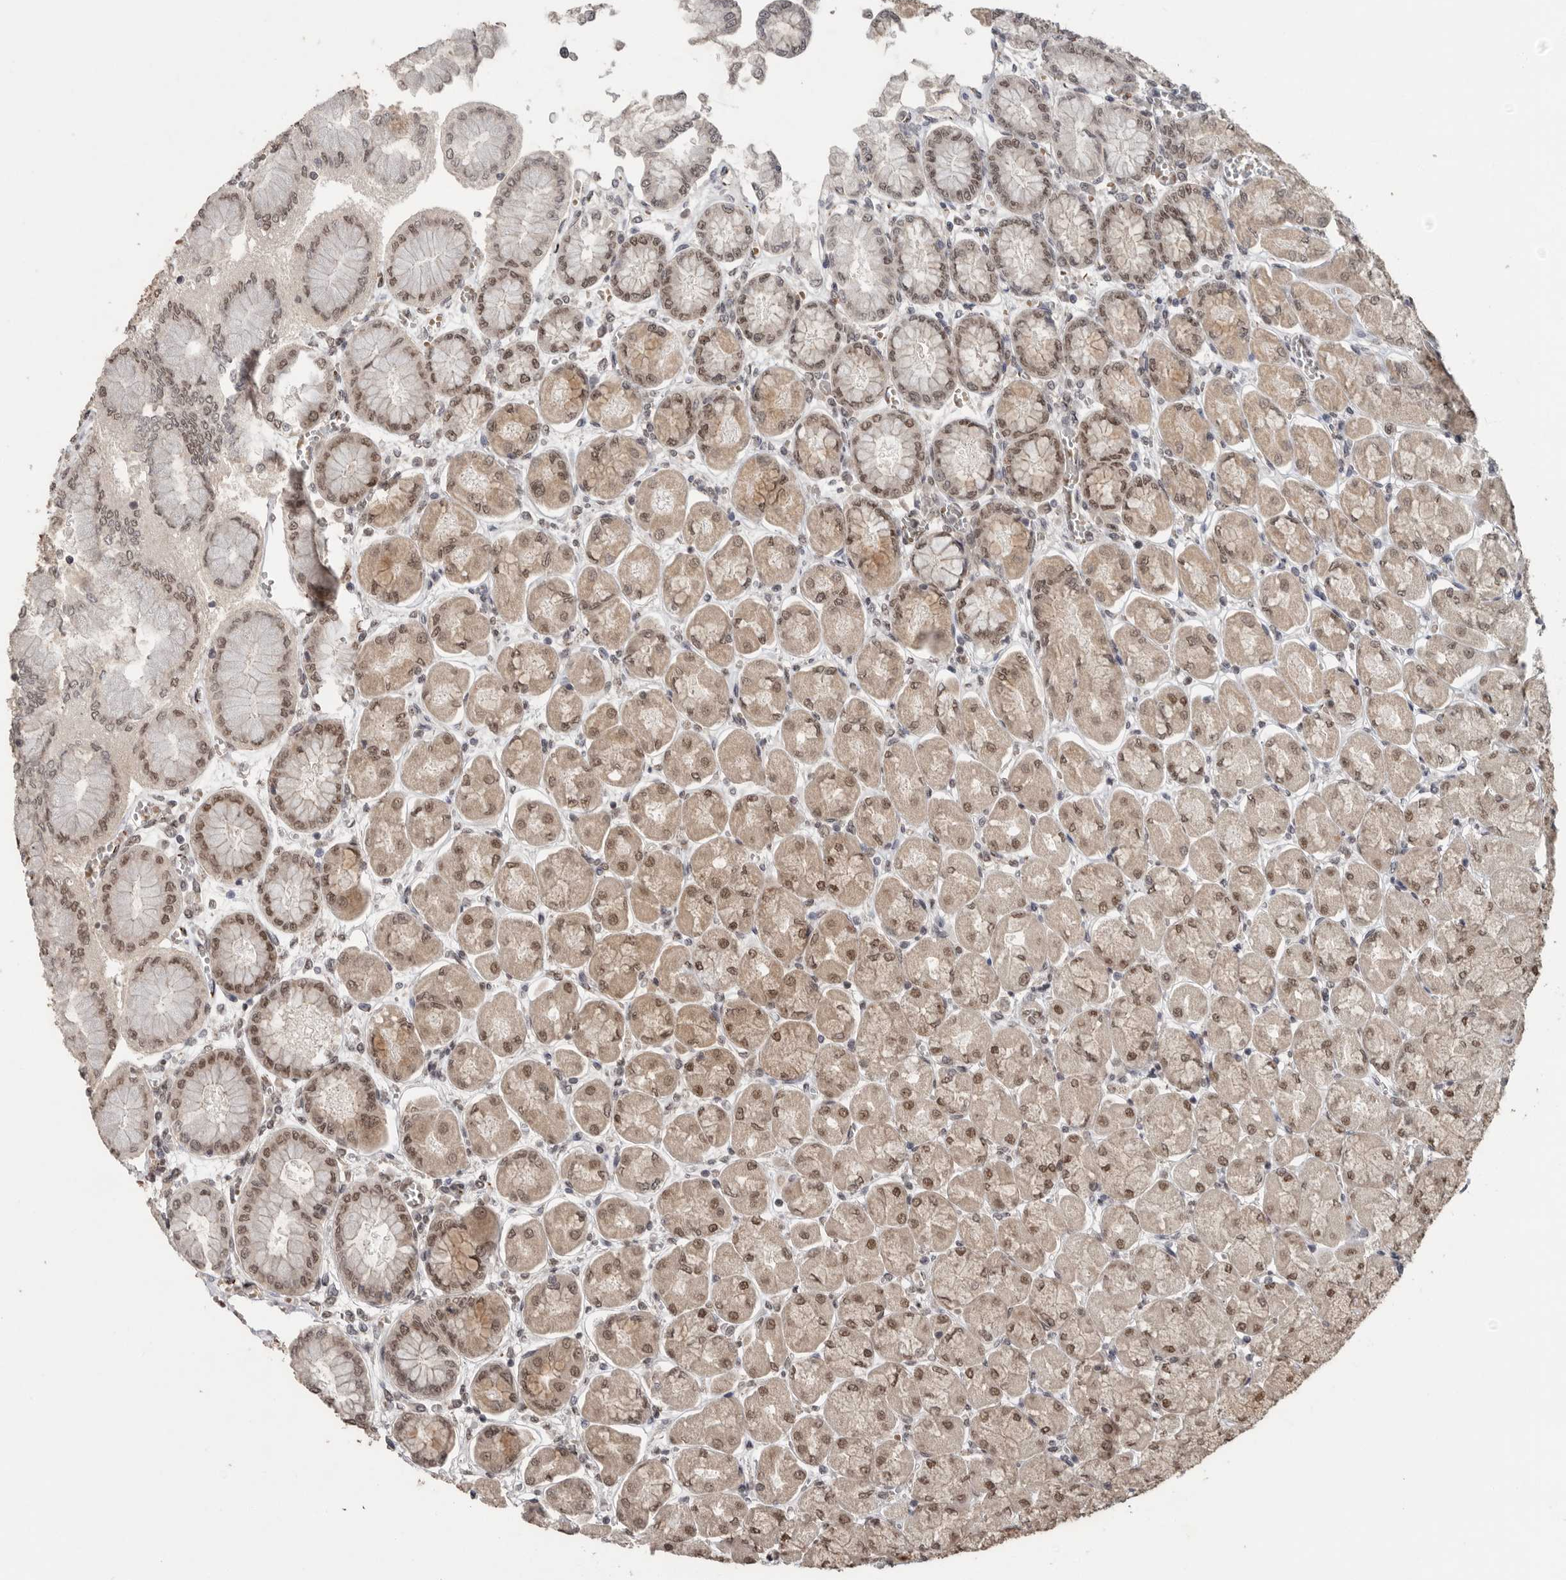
{"staining": {"intensity": "strong", "quantity": "25%-75%", "location": "cytoplasmic/membranous,nuclear"}, "tissue": "stomach", "cell_type": "Glandular cells", "image_type": "normal", "snomed": [{"axis": "morphology", "description": "Normal tissue, NOS"}, {"axis": "topography", "description": "Stomach, upper"}], "caption": "Immunohistochemical staining of benign stomach demonstrates high levels of strong cytoplasmic/membranous,nuclear positivity in about 25%-75% of glandular cells.", "gene": "PPP1R10", "patient": {"sex": "female", "age": 56}}